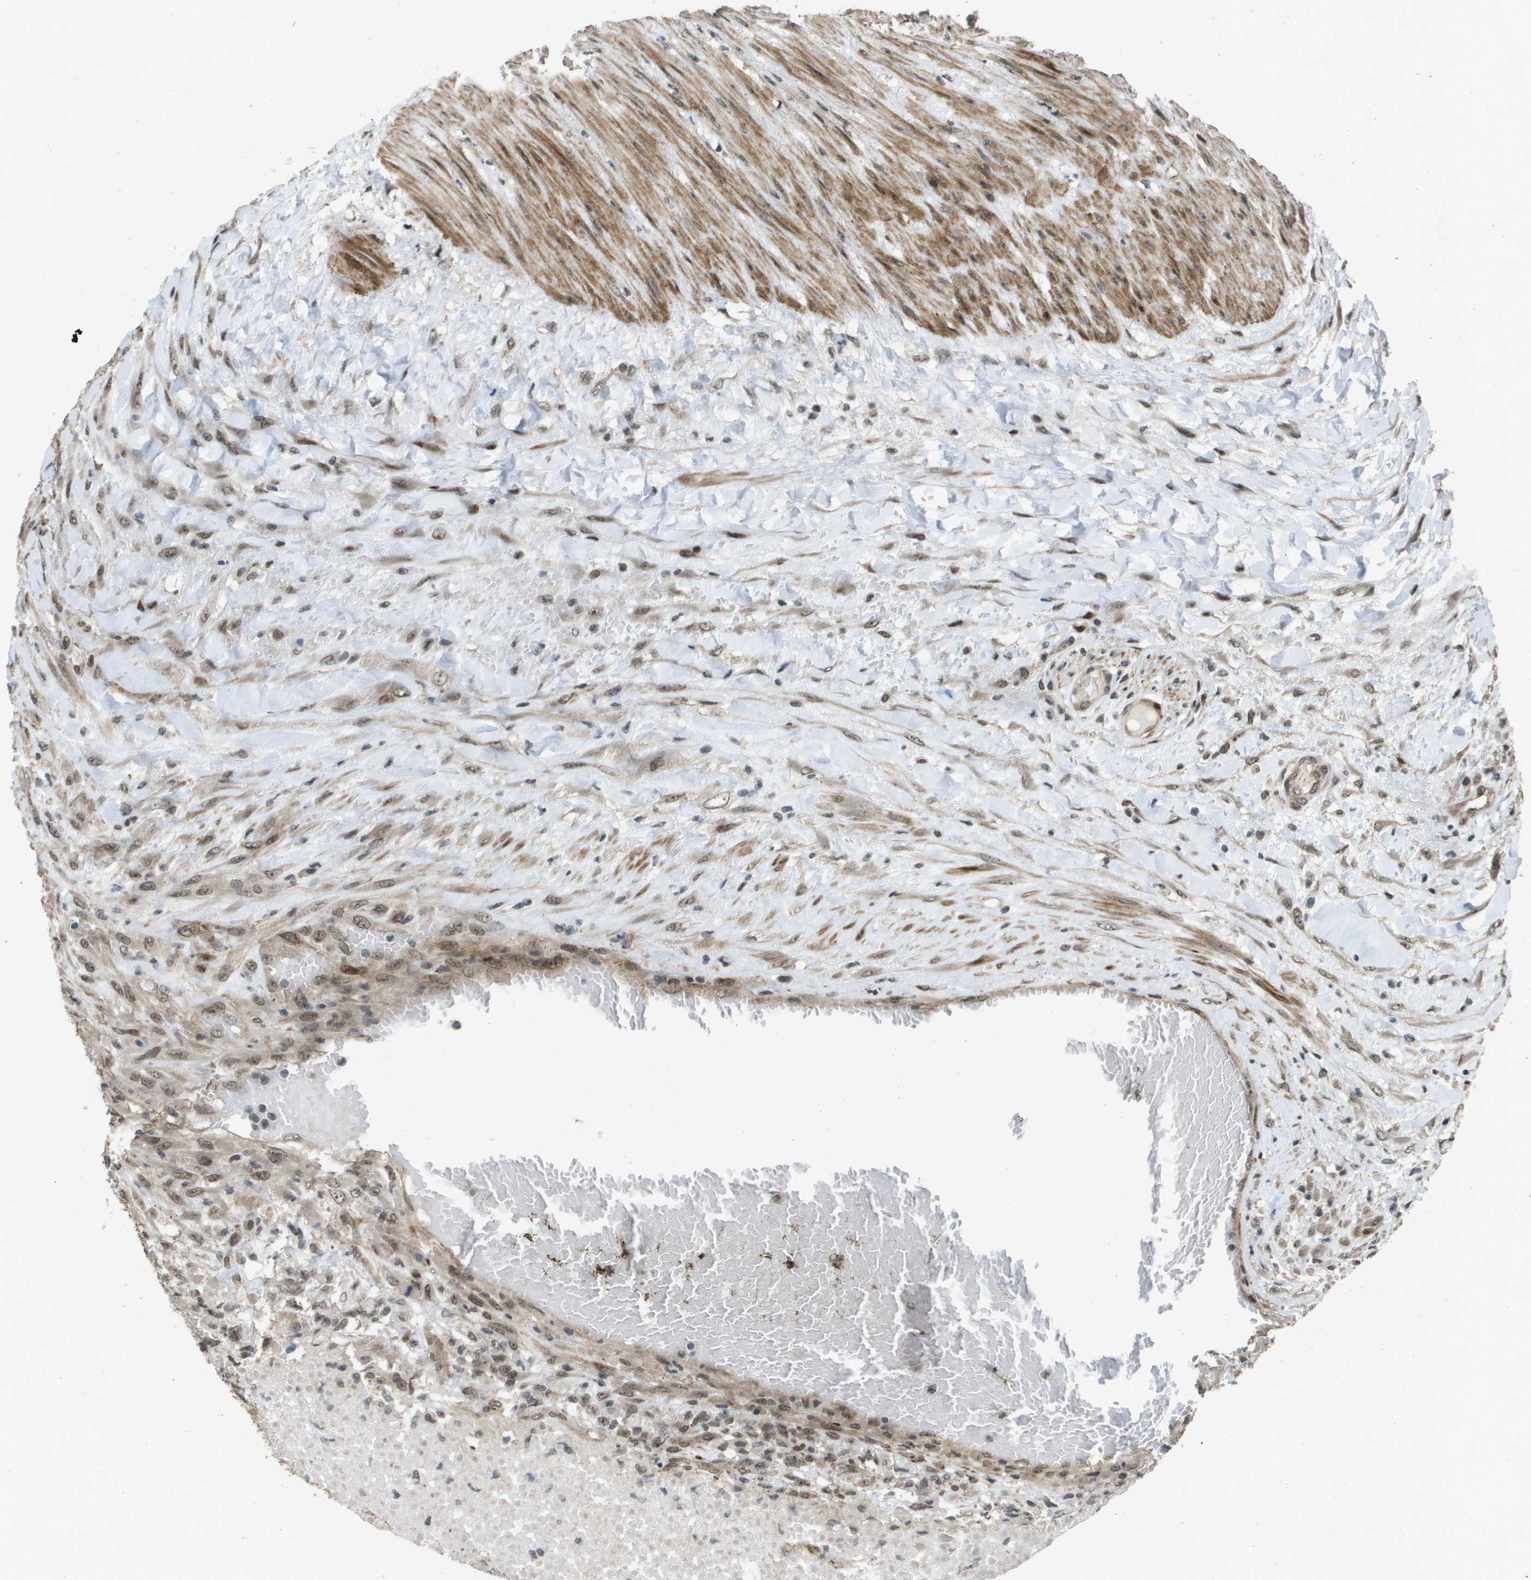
{"staining": {"intensity": "weak", "quantity": ">75%", "location": "nuclear"}, "tissue": "testis cancer", "cell_type": "Tumor cells", "image_type": "cancer", "snomed": [{"axis": "morphology", "description": "Seminoma, NOS"}, {"axis": "topography", "description": "Testis"}], "caption": "DAB (3,3'-diaminobenzidine) immunohistochemical staining of testis cancer (seminoma) shows weak nuclear protein positivity in about >75% of tumor cells.", "gene": "KAT5", "patient": {"sex": "male", "age": 59}}